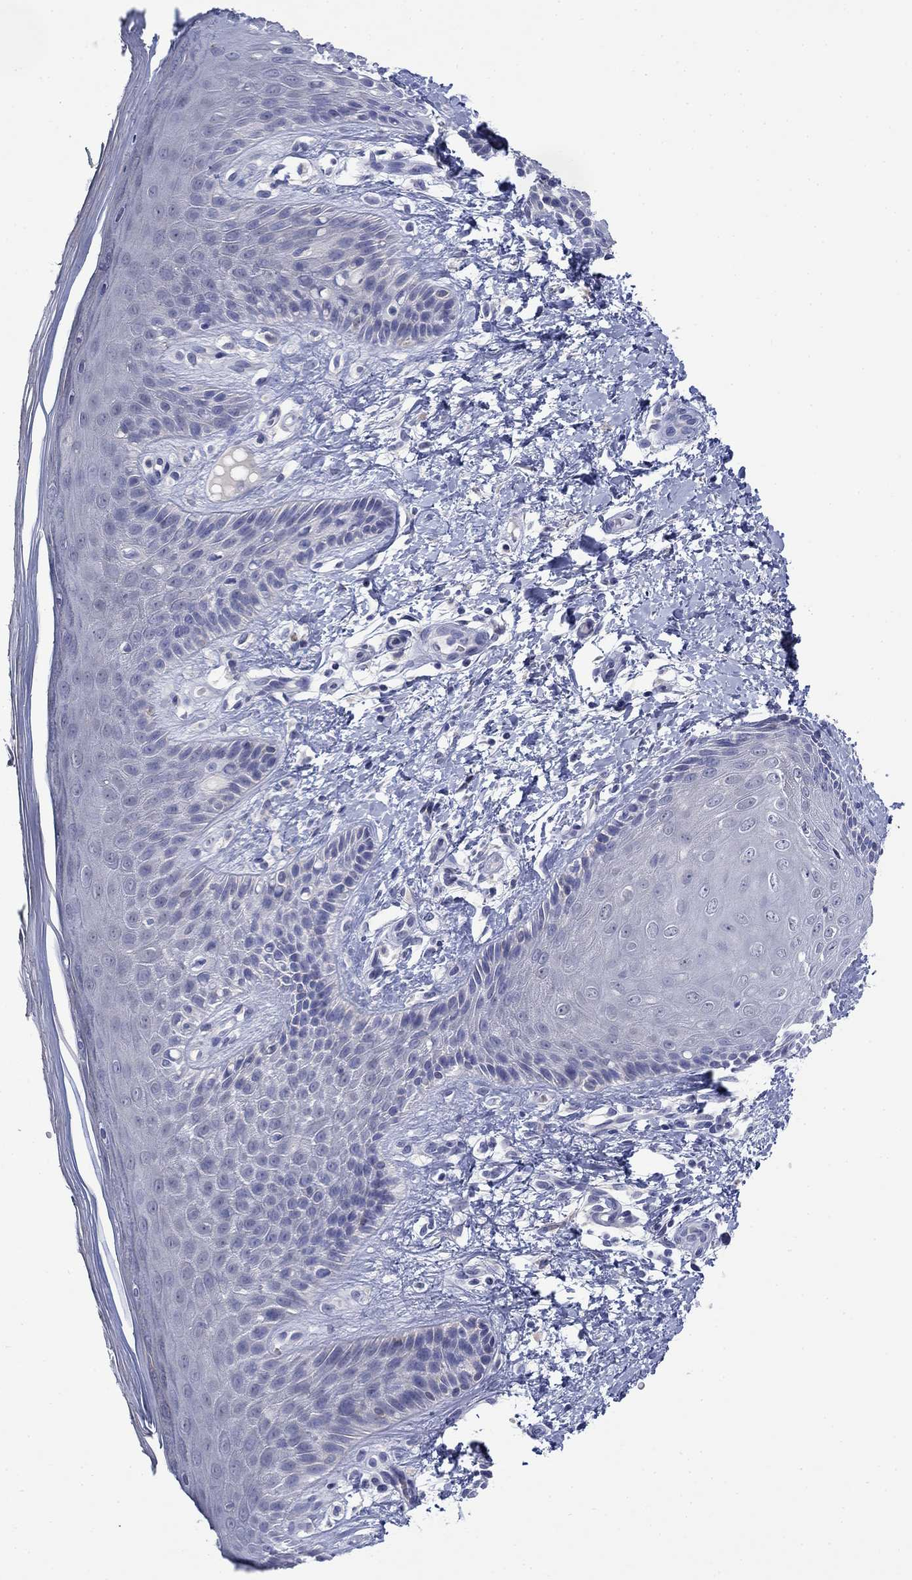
{"staining": {"intensity": "negative", "quantity": "none", "location": "none"}, "tissue": "skin", "cell_type": "Epidermal cells", "image_type": "normal", "snomed": [{"axis": "morphology", "description": "Normal tissue, NOS"}, {"axis": "topography", "description": "Anal"}], "caption": "DAB (3,3'-diaminobenzidine) immunohistochemical staining of normal human skin shows no significant staining in epidermal cells.", "gene": "PTPRZ1", "patient": {"sex": "male", "age": 36}}